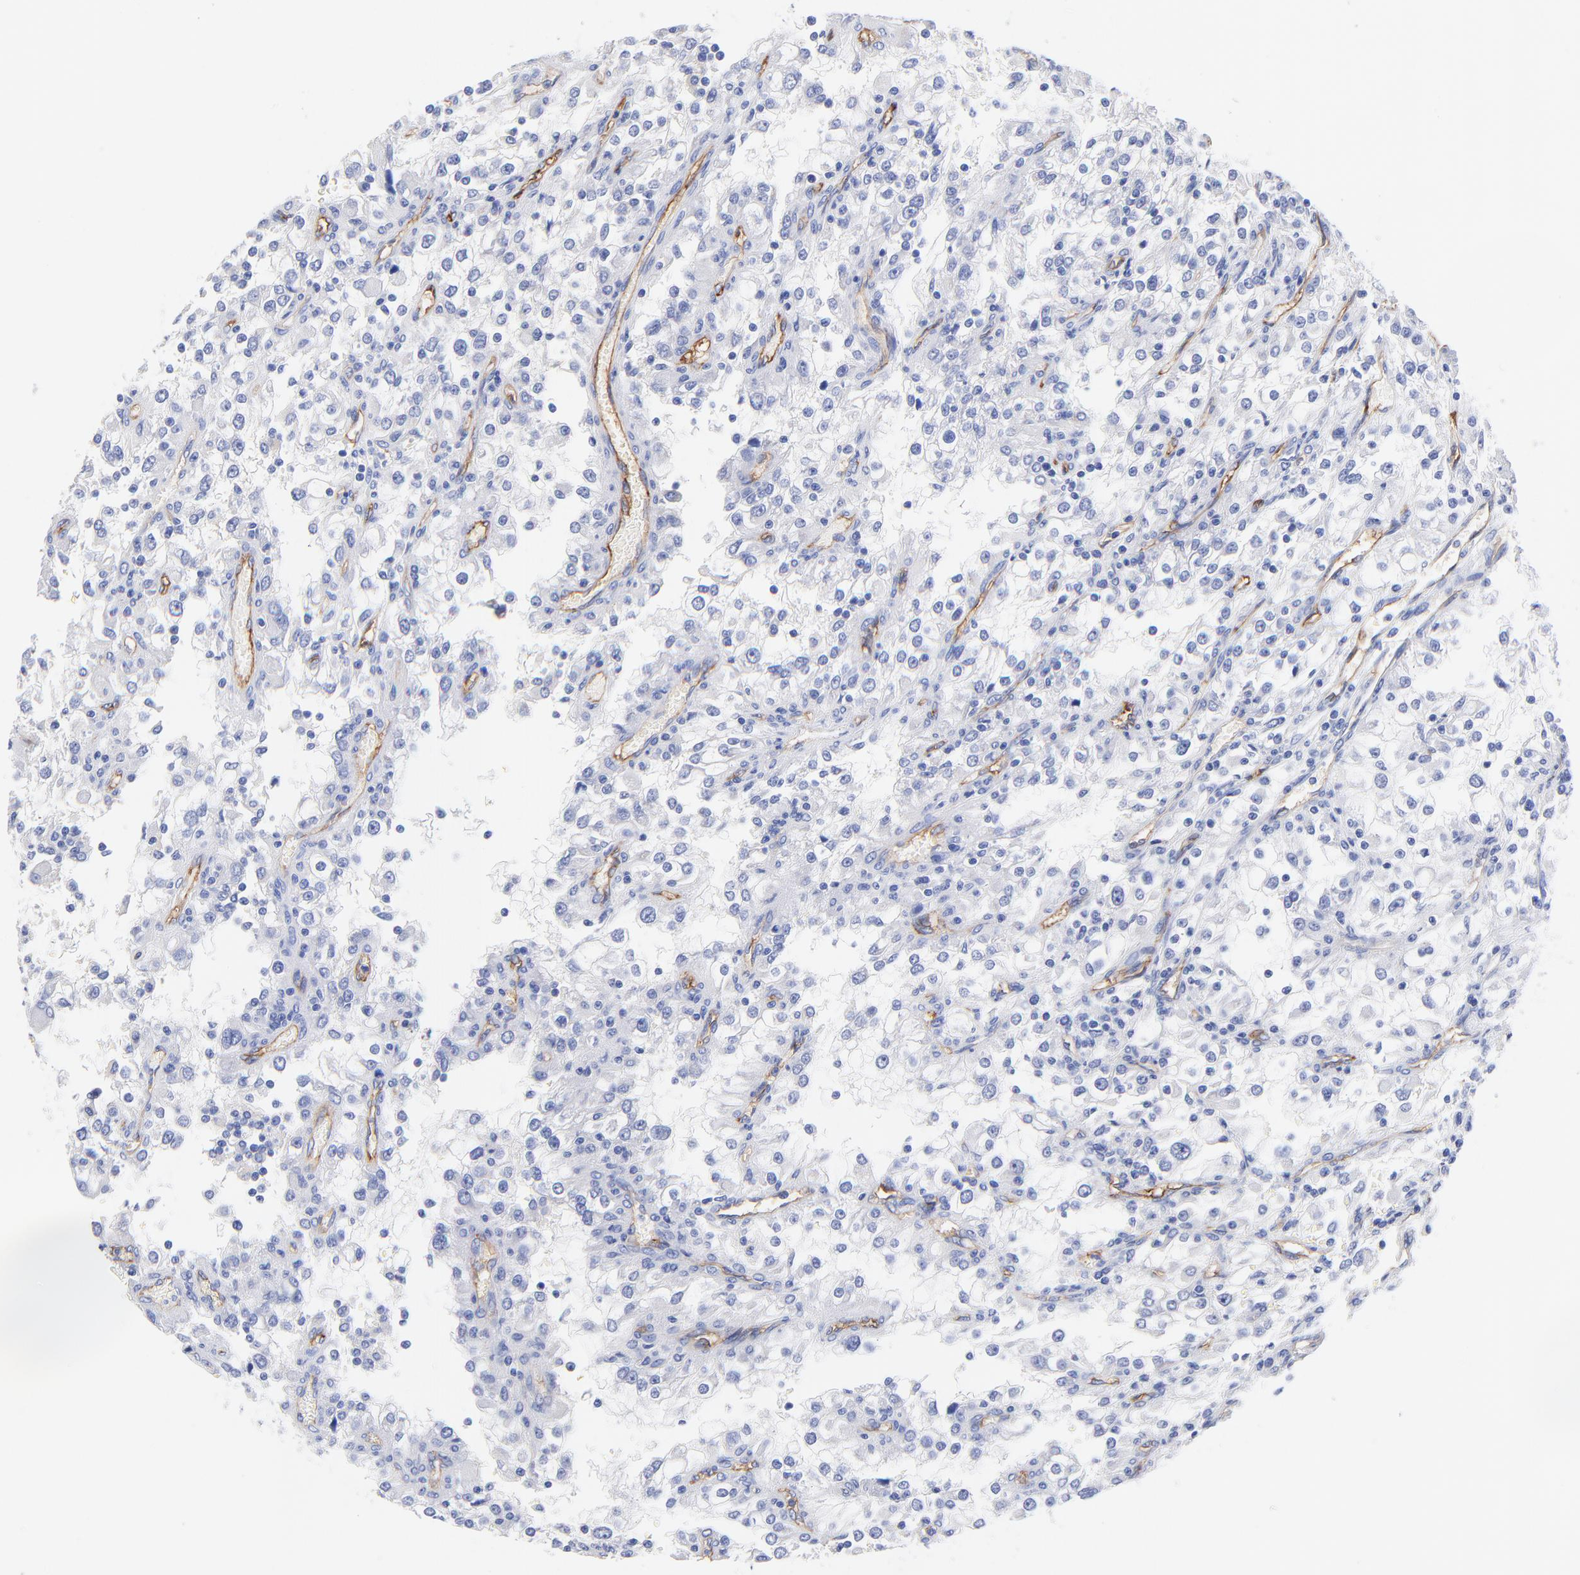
{"staining": {"intensity": "negative", "quantity": "none", "location": "none"}, "tissue": "renal cancer", "cell_type": "Tumor cells", "image_type": "cancer", "snomed": [{"axis": "morphology", "description": "Adenocarcinoma, NOS"}, {"axis": "topography", "description": "Kidney"}], "caption": "This is a image of IHC staining of renal cancer, which shows no staining in tumor cells. (DAB (3,3'-diaminobenzidine) immunohistochemistry (IHC) visualized using brightfield microscopy, high magnification).", "gene": "SLC44A2", "patient": {"sex": "female", "age": 52}}